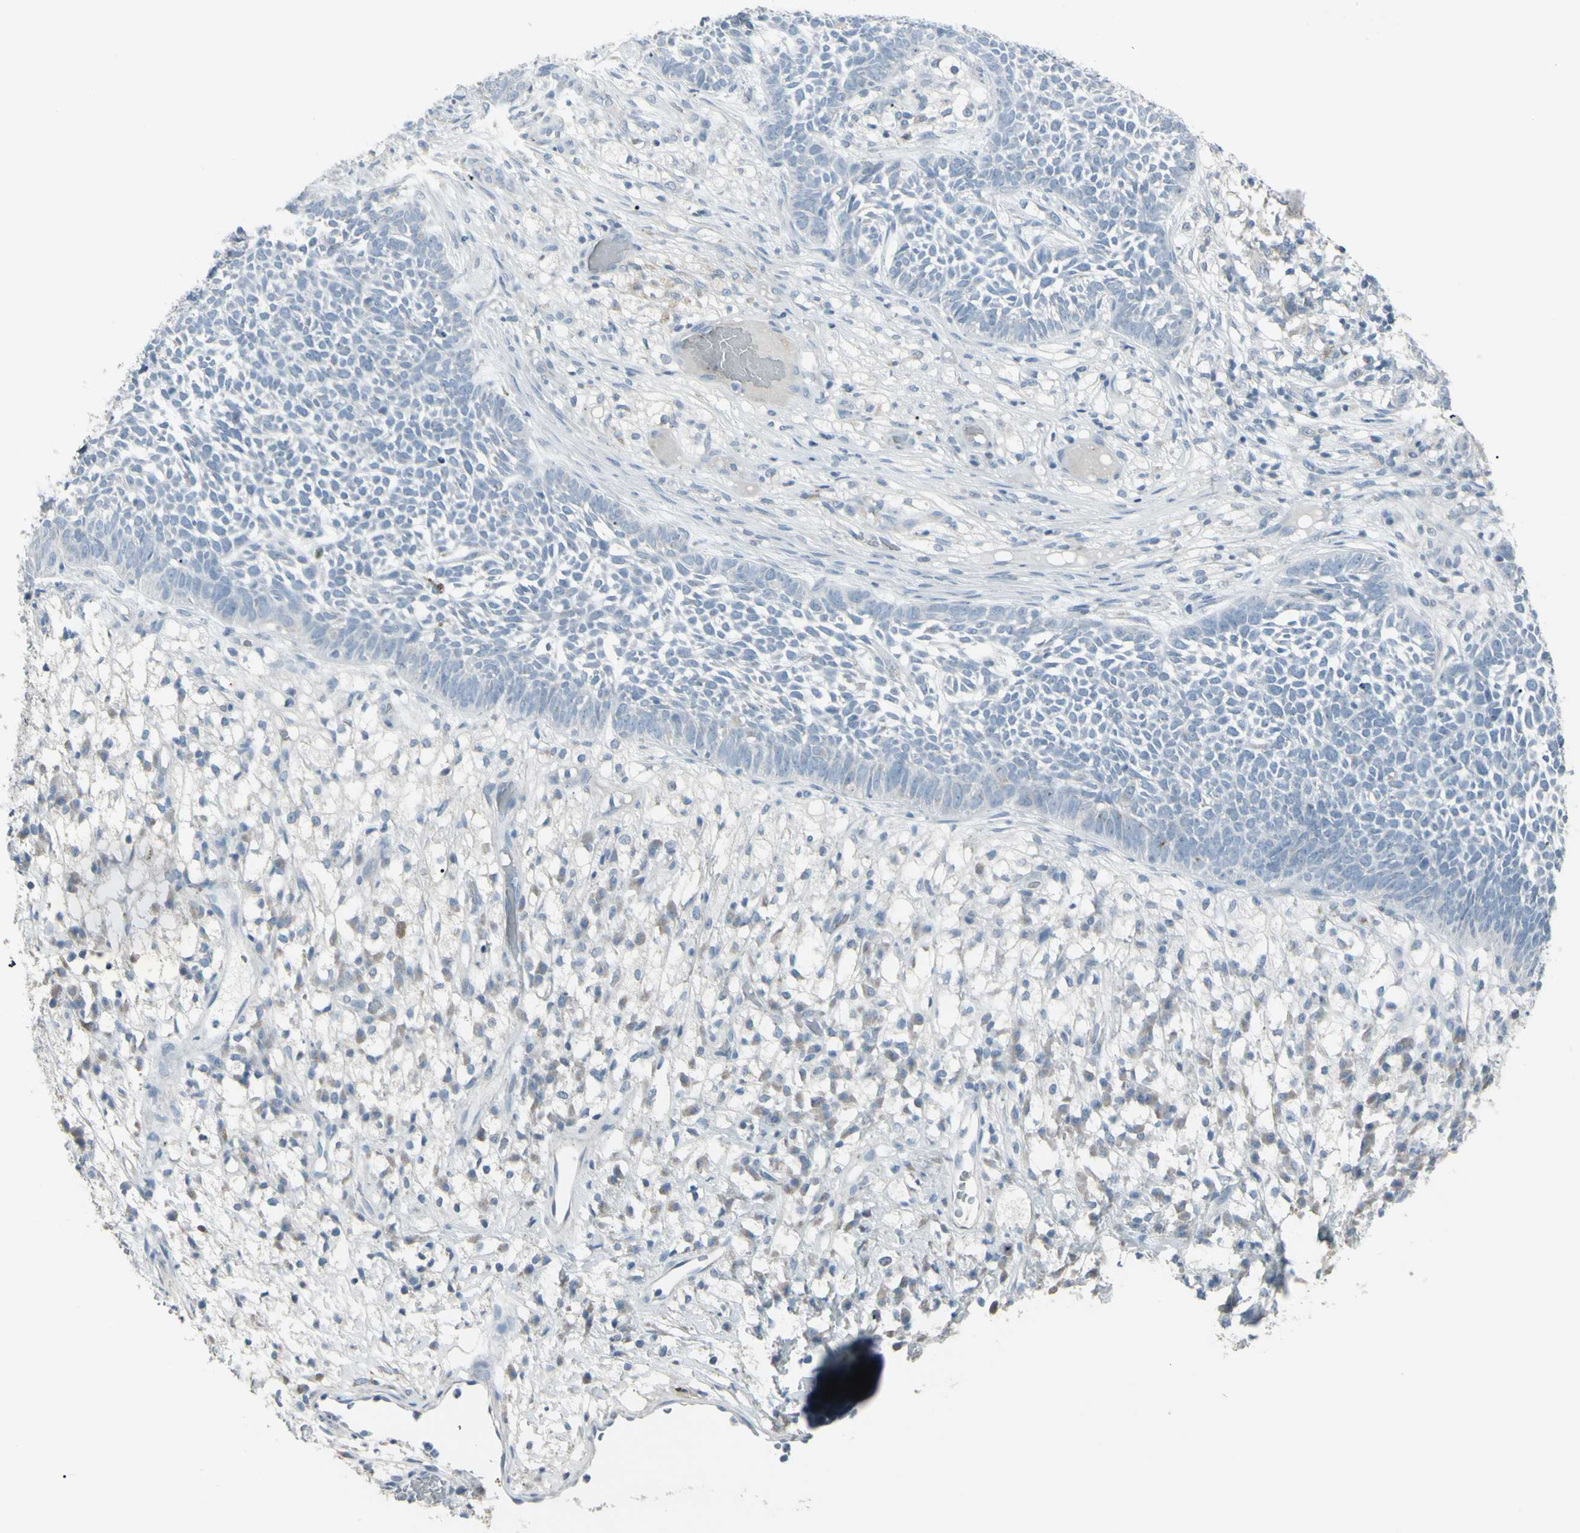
{"staining": {"intensity": "negative", "quantity": "none", "location": "none"}, "tissue": "skin cancer", "cell_type": "Tumor cells", "image_type": "cancer", "snomed": [{"axis": "morphology", "description": "Basal cell carcinoma"}, {"axis": "topography", "description": "Skin"}], "caption": "High power microscopy photomicrograph of an IHC photomicrograph of skin cancer, revealing no significant positivity in tumor cells.", "gene": "CD79B", "patient": {"sex": "female", "age": 84}}